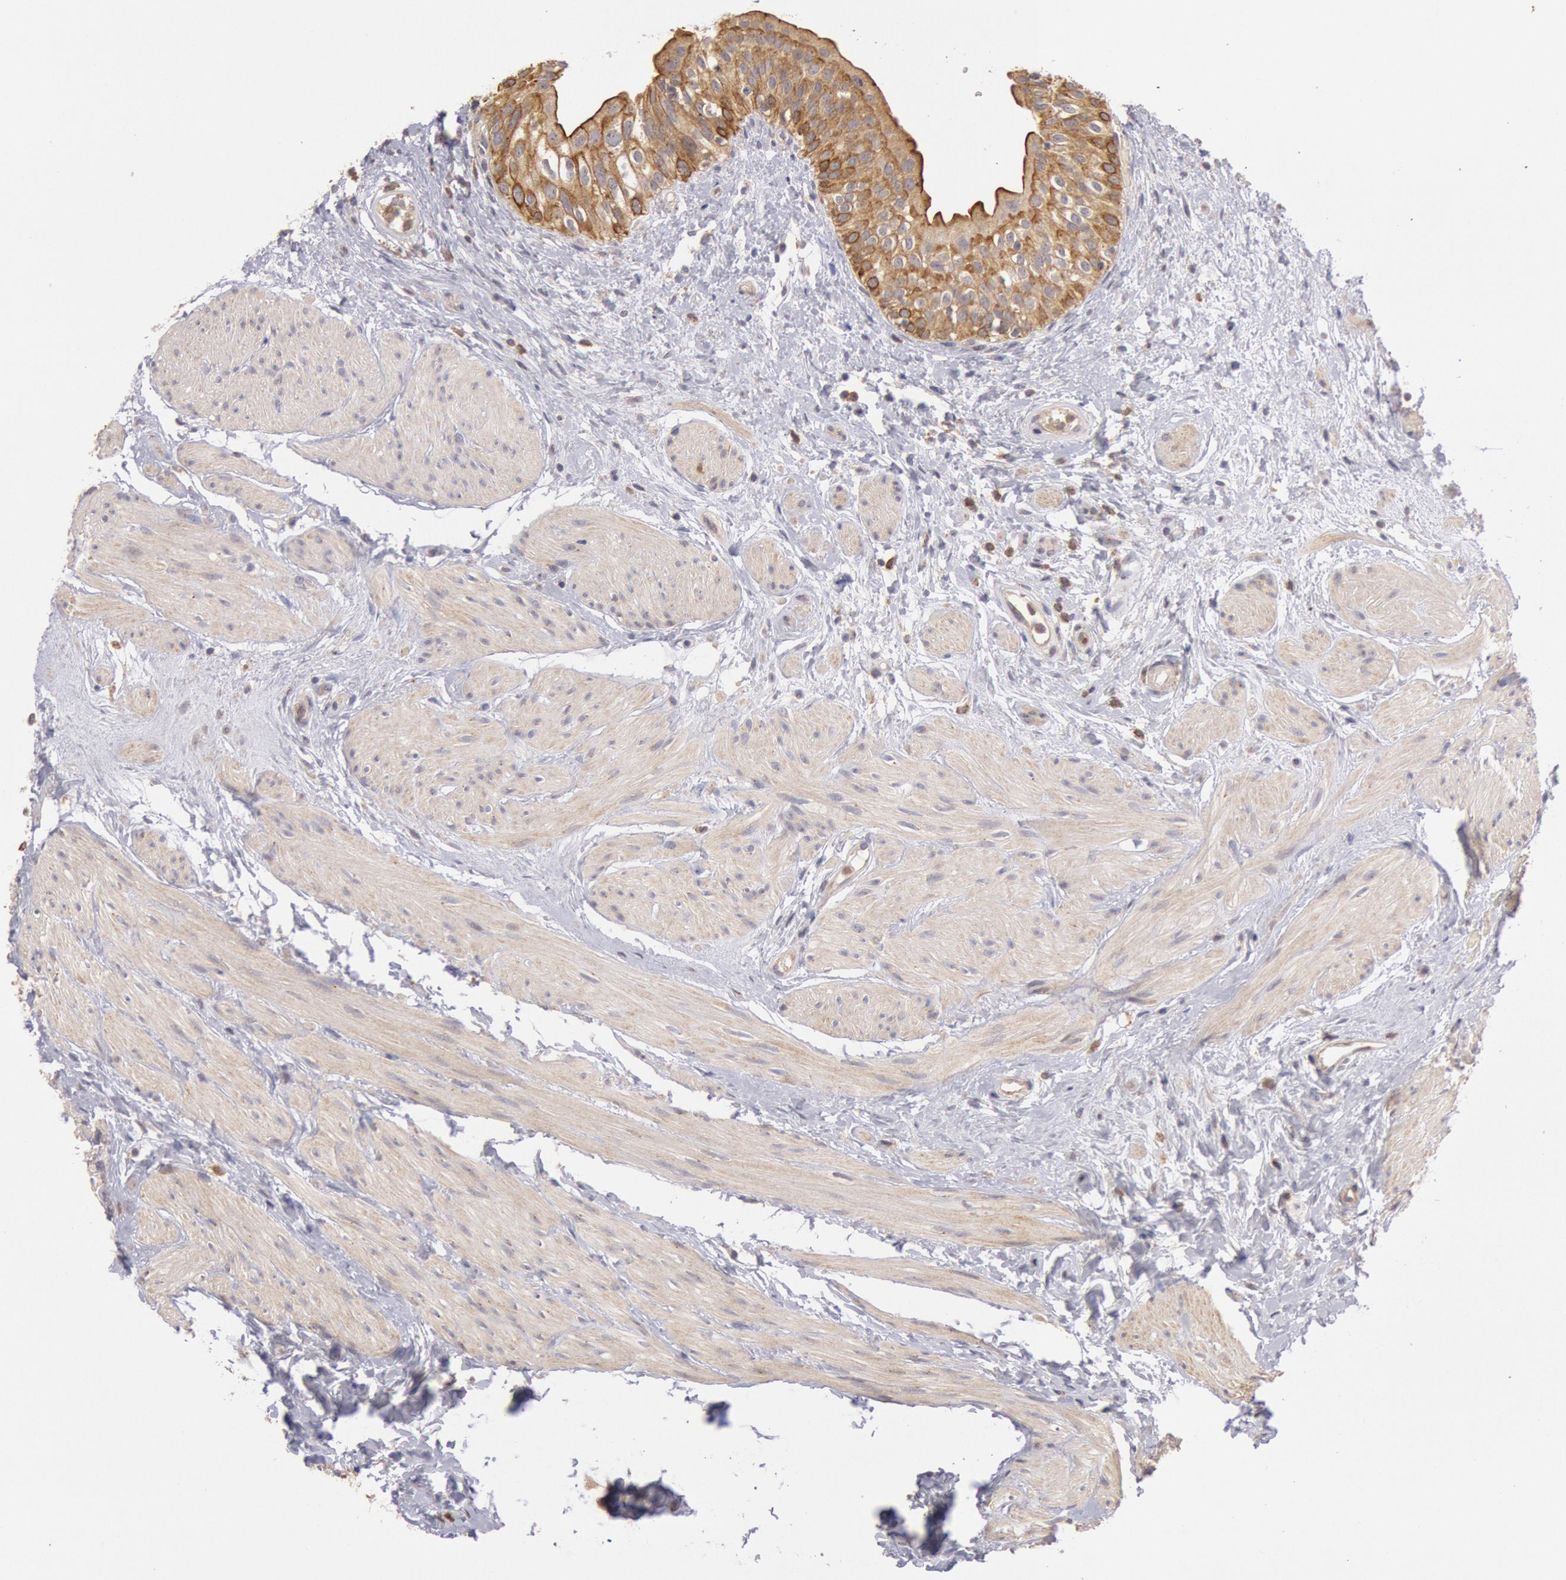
{"staining": {"intensity": "strong", "quantity": ">75%", "location": "cytoplasmic/membranous"}, "tissue": "urinary bladder", "cell_type": "Urothelial cells", "image_type": "normal", "snomed": [{"axis": "morphology", "description": "Normal tissue, NOS"}, {"axis": "topography", "description": "Urinary bladder"}], "caption": "This is an image of IHC staining of benign urinary bladder, which shows strong positivity in the cytoplasmic/membranous of urothelial cells.", "gene": "PLA2G6", "patient": {"sex": "female", "age": 55}}